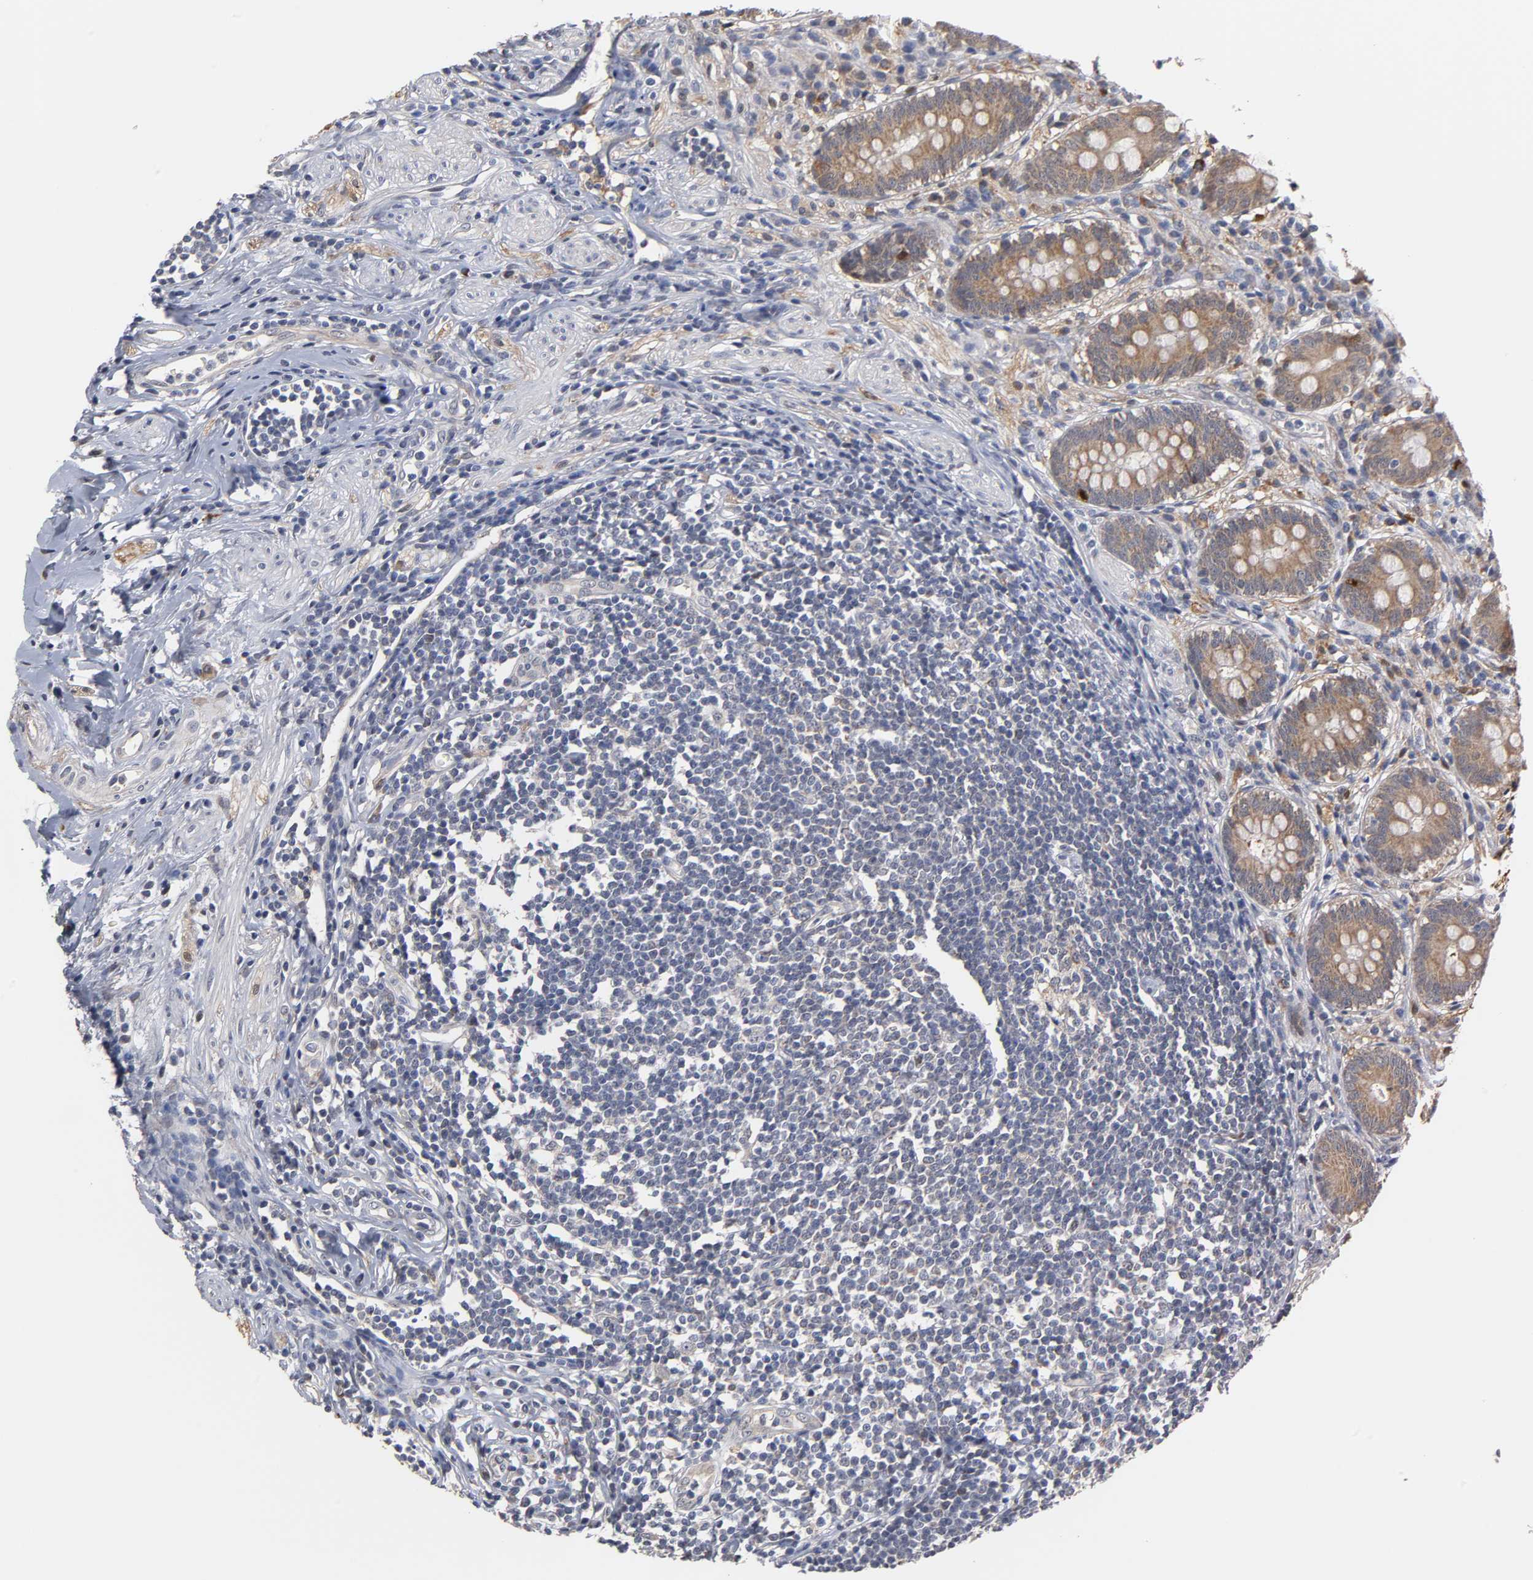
{"staining": {"intensity": "moderate", "quantity": ">75%", "location": "cytoplasmic/membranous"}, "tissue": "appendix", "cell_type": "Glandular cells", "image_type": "normal", "snomed": [{"axis": "morphology", "description": "Normal tissue, NOS"}, {"axis": "topography", "description": "Appendix"}], "caption": "Immunohistochemistry histopathology image of benign appendix: appendix stained using IHC displays medium levels of moderate protein expression localized specifically in the cytoplasmic/membranous of glandular cells, appearing as a cytoplasmic/membranous brown color.", "gene": "GSTZ1", "patient": {"sex": "female", "age": 50}}